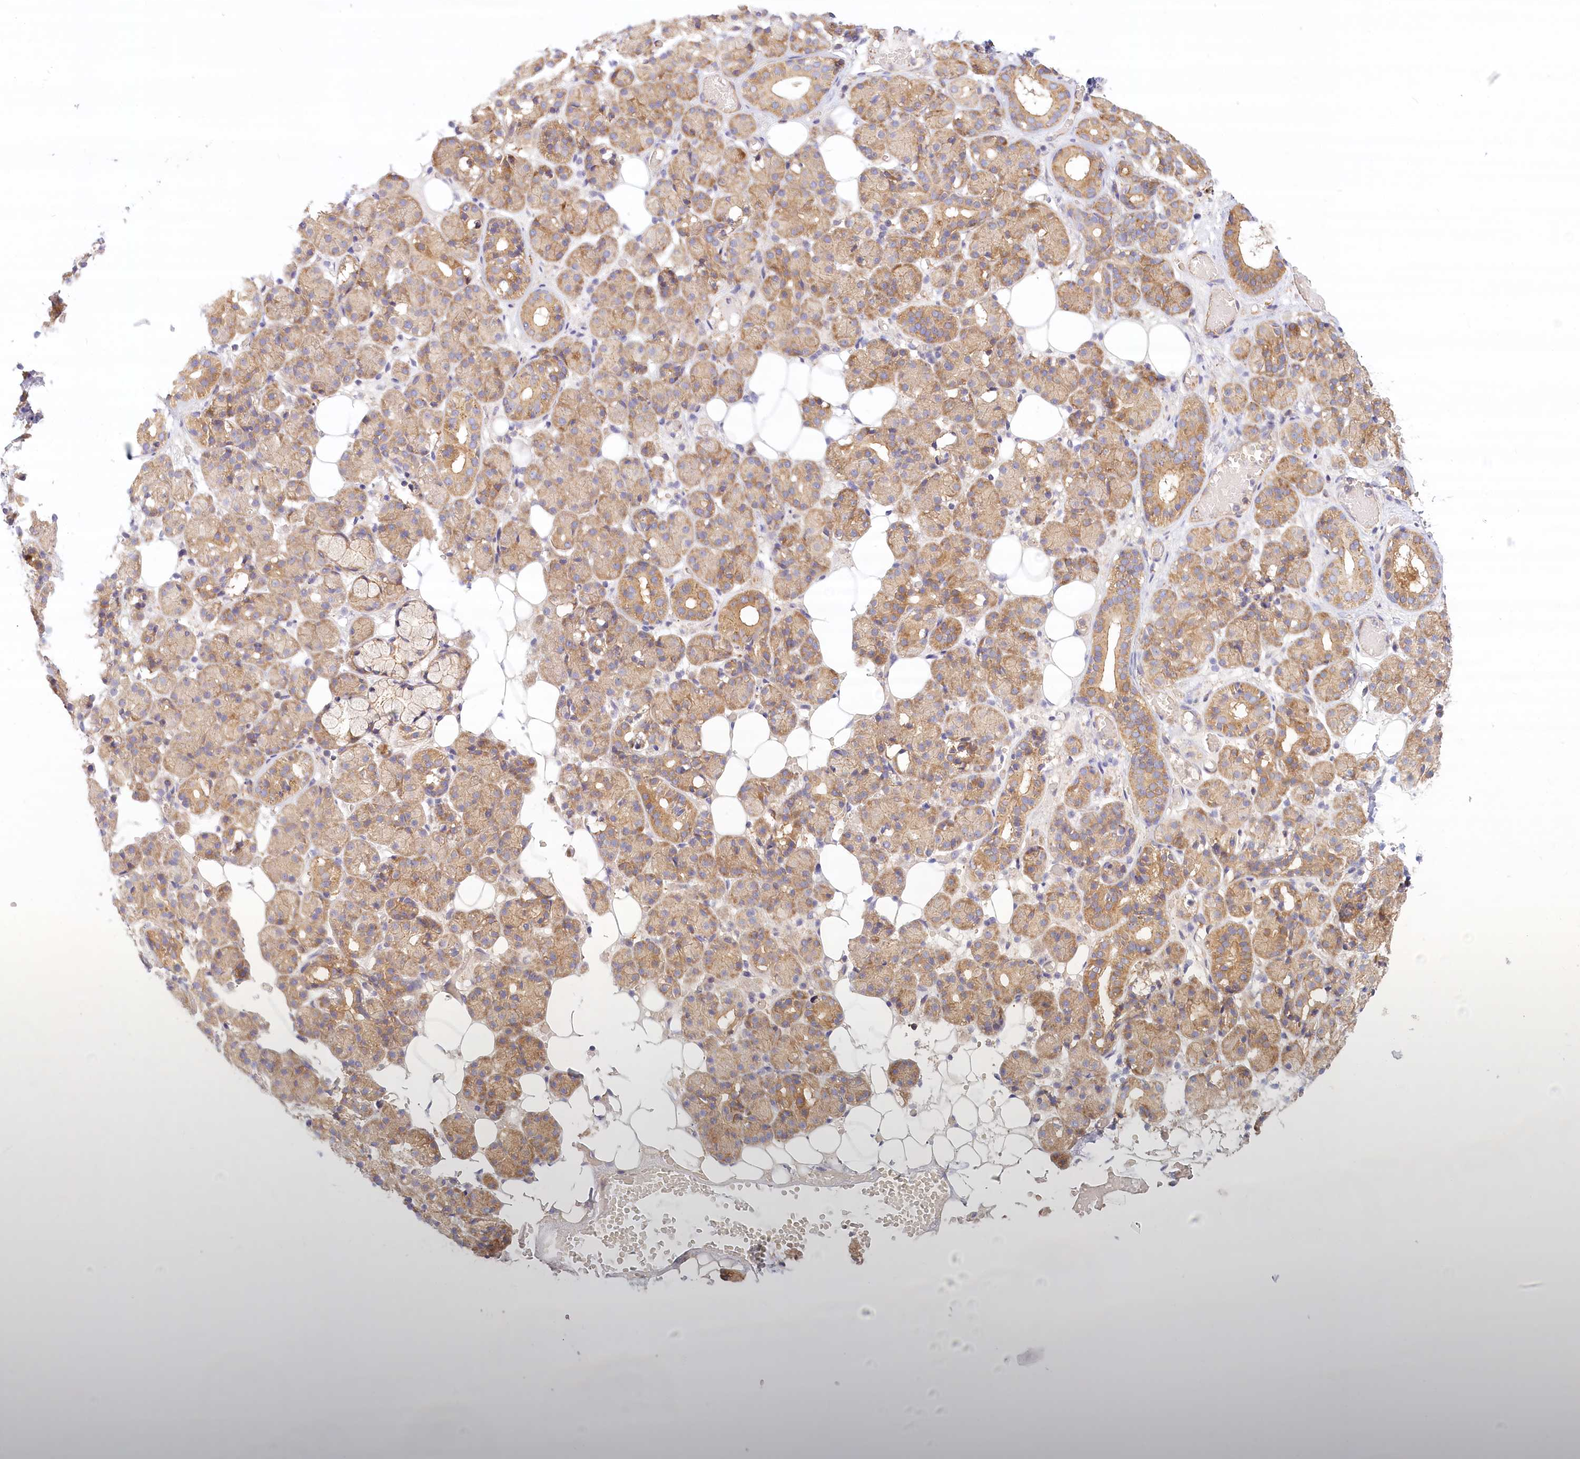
{"staining": {"intensity": "moderate", "quantity": "25%-75%", "location": "cytoplasmic/membranous"}, "tissue": "salivary gland", "cell_type": "Glandular cells", "image_type": "normal", "snomed": [{"axis": "morphology", "description": "Normal tissue, NOS"}, {"axis": "topography", "description": "Salivary gland"}], "caption": "Normal salivary gland was stained to show a protein in brown. There is medium levels of moderate cytoplasmic/membranous staining in about 25%-75% of glandular cells. (Stains: DAB (3,3'-diaminobenzidine) in brown, nuclei in blue, Microscopy: brightfield microscopy at high magnification).", "gene": "UMPS", "patient": {"sex": "male", "age": 63}}